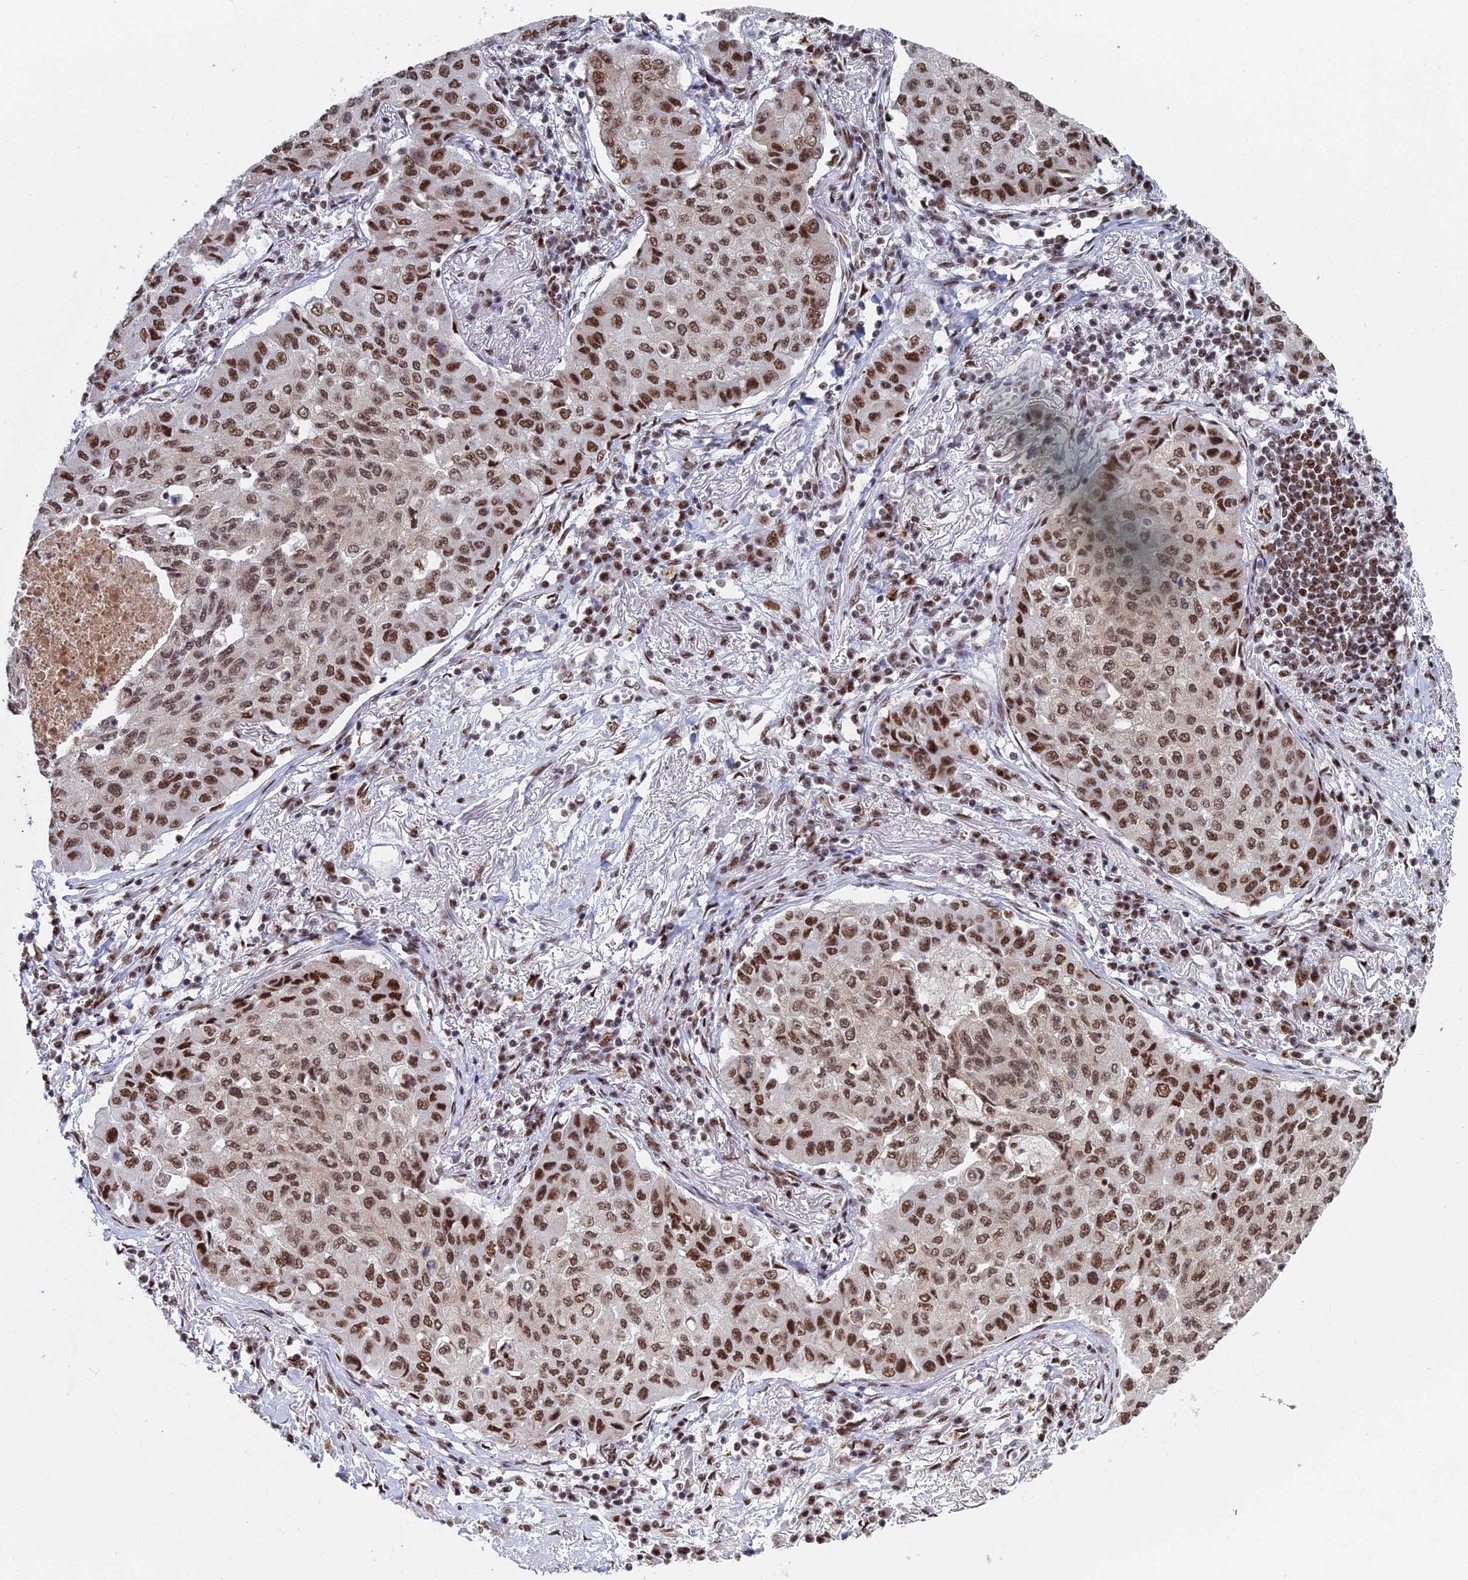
{"staining": {"intensity": "strong", "quantity": ">75%", "location": "nuclear"}, "tissue": "lung cancer", "cell_type": "Tumor cells", "image_type": "cancer", "snomed": [{"axis": "morphology", "description": "Squamous cell carcinoma, NOS"}, {"axis": "topography", "description": "Lung"}], "caption": "Lung squamous cell carcinoma tissue shows strong nuclear positivity in approximately >75% of tumor cells Immunohistochemistry stains the protein of interest in brown and the nuclei are stained blue.", "gene": "SF3B3", "patient": {"sex": "male", "age": 74}}